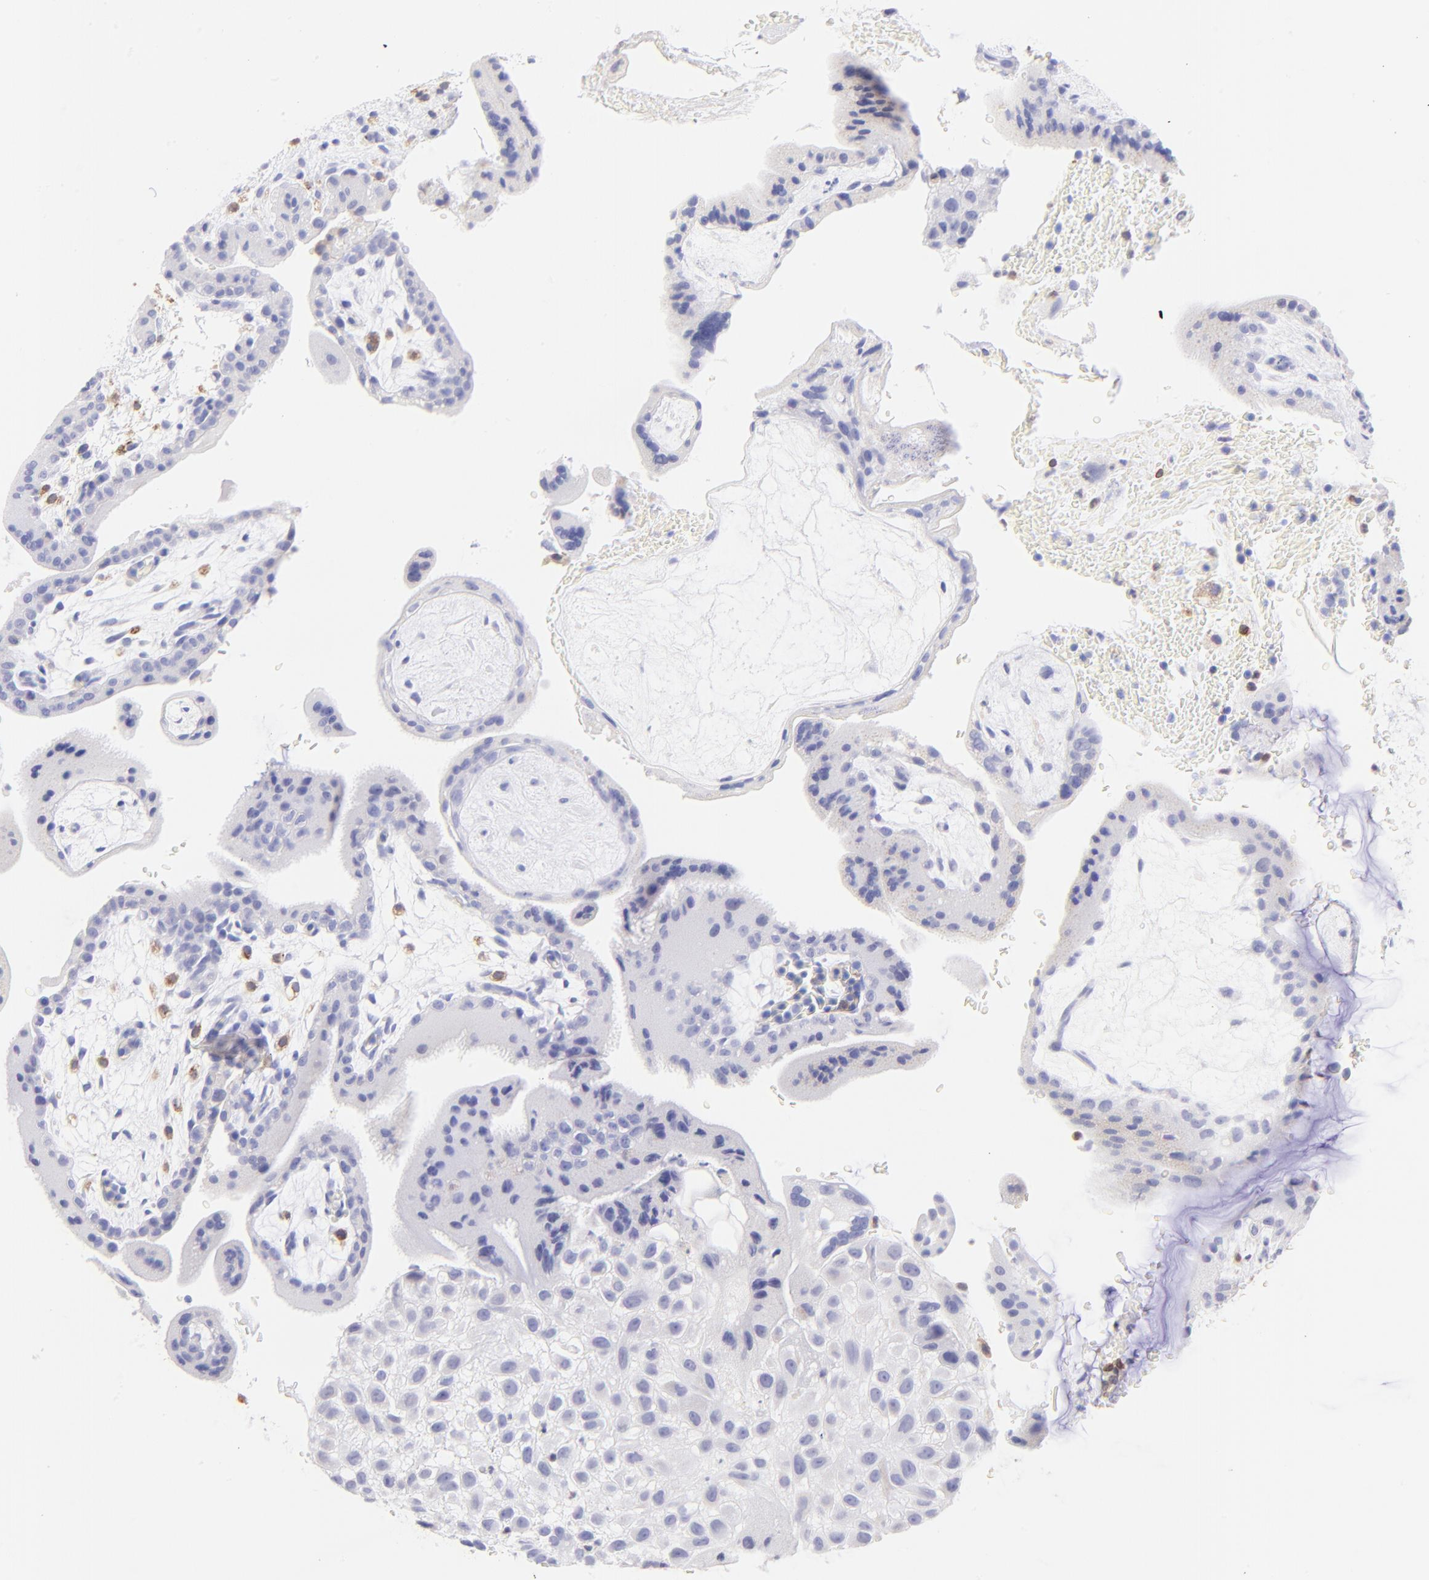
{"staining": {"intensity": "negative", "quantity": "none", "location": "none"}, "tissue": "placenta", "cell_type": "Decidual cells", "image_type": "normal", "snomed": [{"axis": "morphology", "description": "Normal tissue, NOS"}, {"axis": "topography", "description": "Placenta"}], "caption": "Human placenta stained for a protein using IHC shows no expression in decidual cells.", "gene": "IRAG2", "patient": {"sex": "female", "age": 35}}